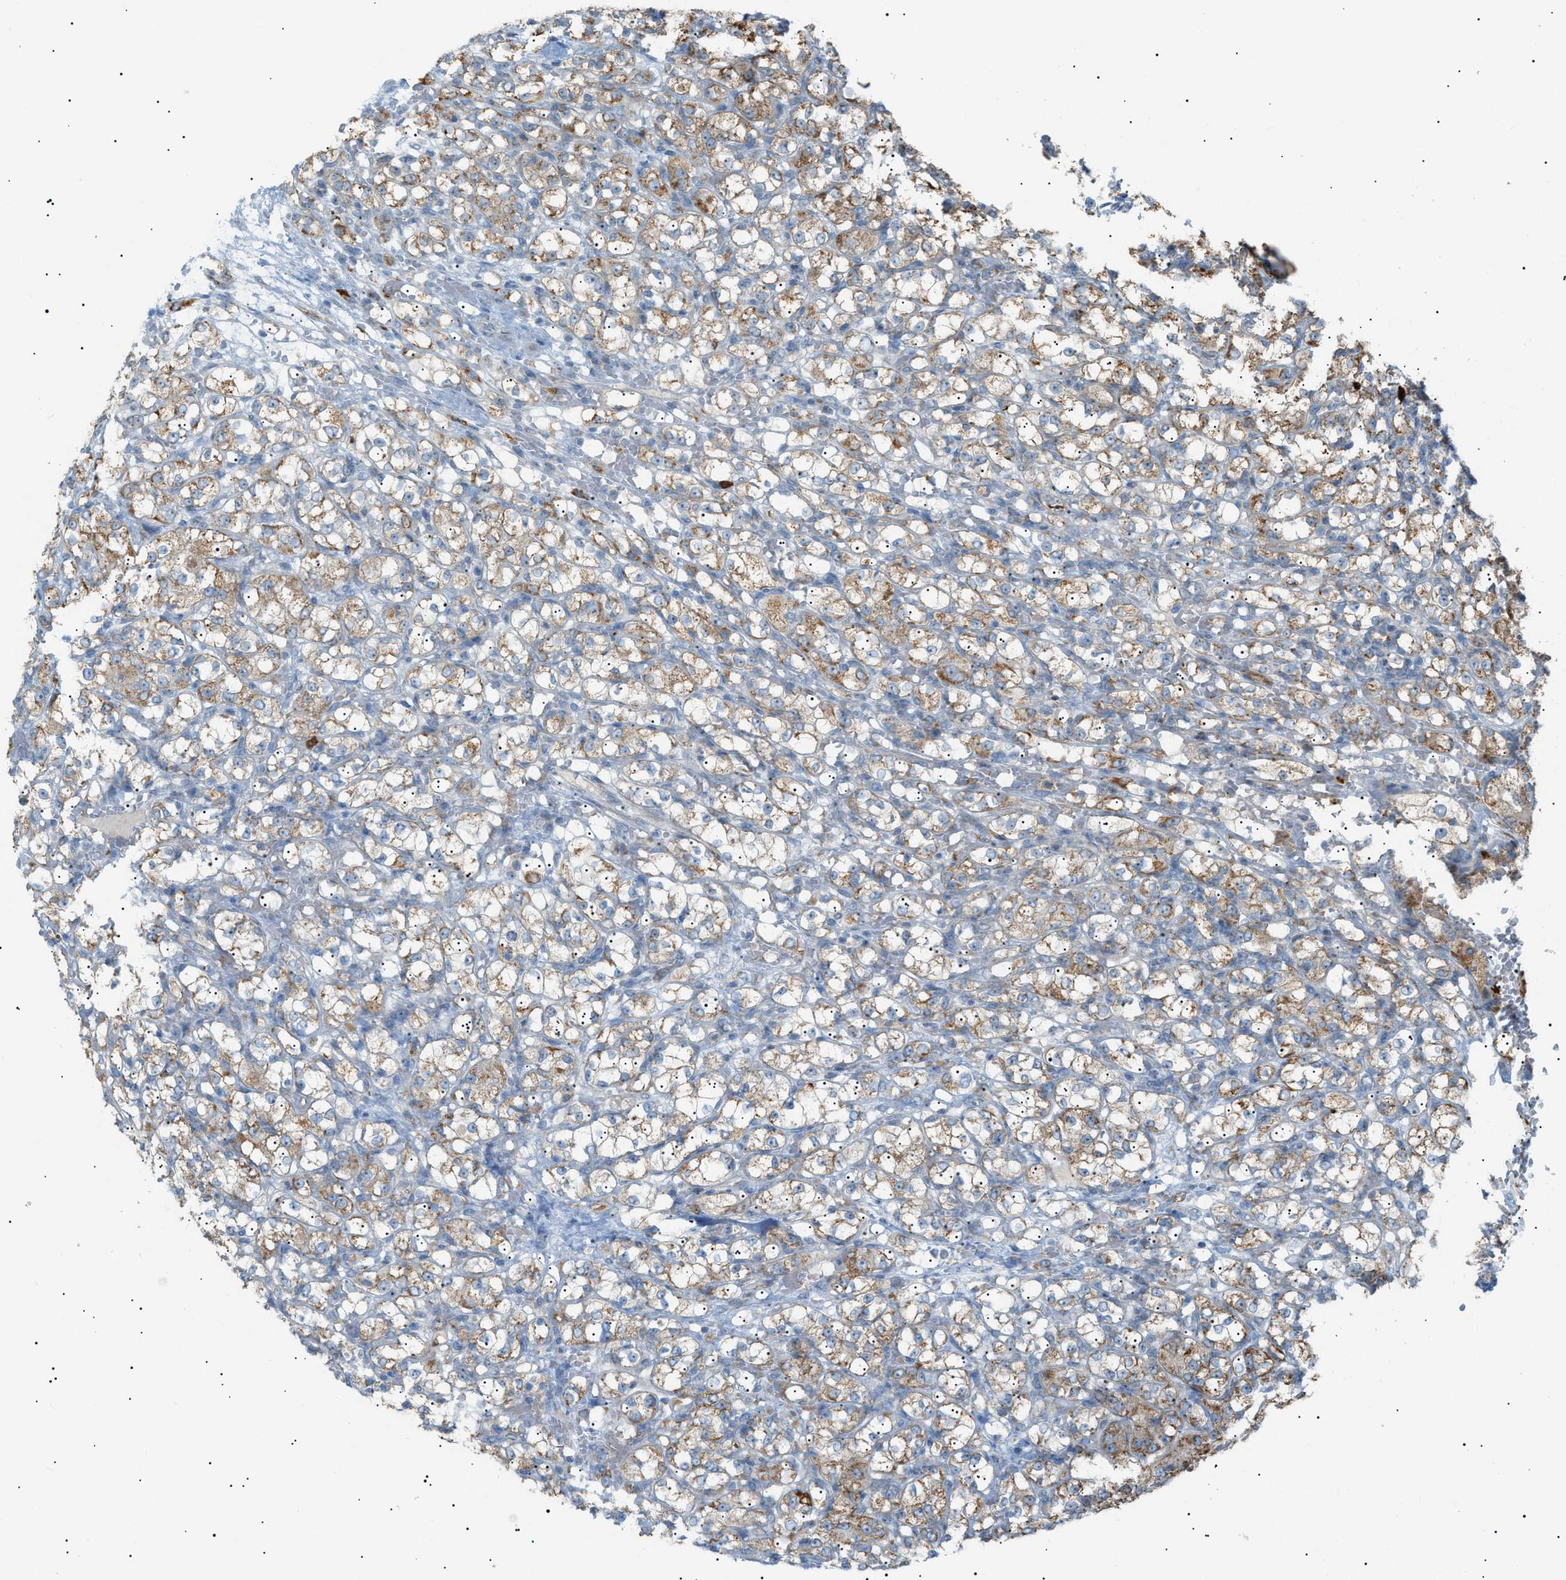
{"staining": {"intensity": "moderate", "quantity": "25%-75%", "location": "cytoplasmic/membranous"}, "tissue": "renal cancer", "cell_type": "Tumor cells", "image_type": "cancer", "snomed": [{"axis": "morphology", "description": "Normal tissue, NOS"}, {"axis": "morphology", "description": "Adenocarcinoma, NOS"}, {"axis": "topography", "description": "Kidney"}], "caption": "This is an image of immunohistochemistry staining of adenocarcinoma (renal), which shows moderate expression in the cytoplasmic/membranous of tumor cells.", "gene": "ZNF516", "patient": {"sex": "male", "age": 61}}